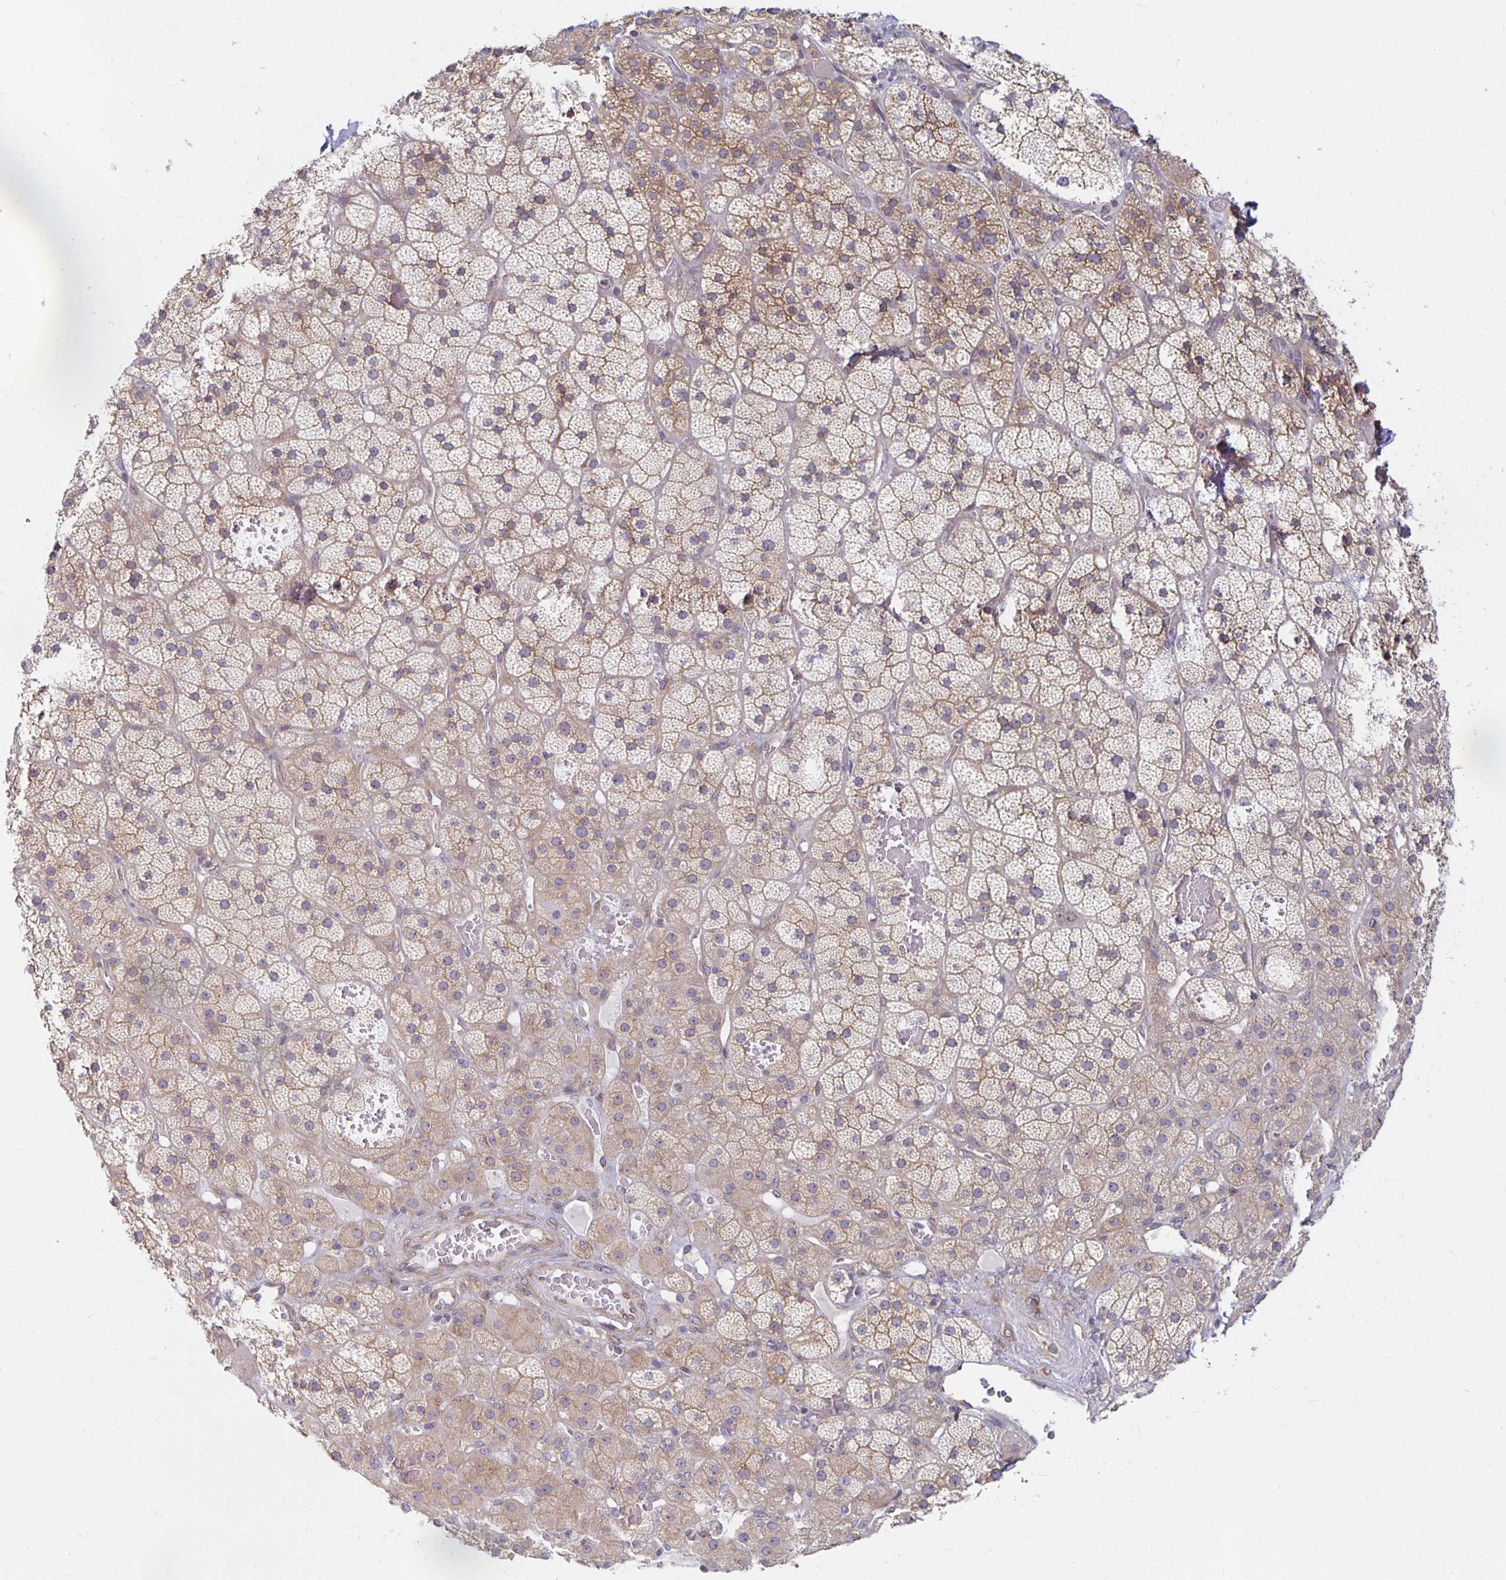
{"staining": {"intensity": "moderate", "quantity": "25%-75%", "location": "cytoplasmic/membranous"}, "tissue": "adrenal gland", "cell_type": "Glandular cells", "image_type": "normal", "snomed": [{"axis": "morphology", "description": "Normal tissue, NOS"}, {"axis": "topography", "description": "Adrenal gland"}], "caption": "Immunohistochemical staining of normal human adrenal gland exhibits medium levels of moderate cytoplasmic/membranous expression in approximately 25%-75% of glandular cells. (DAB (3,3'-diaminobenzidine) = brown stain, brightfield microscopy at high magnification).", "gene": "PDAP1", "patient": {"sex": "male", "age": 57}}